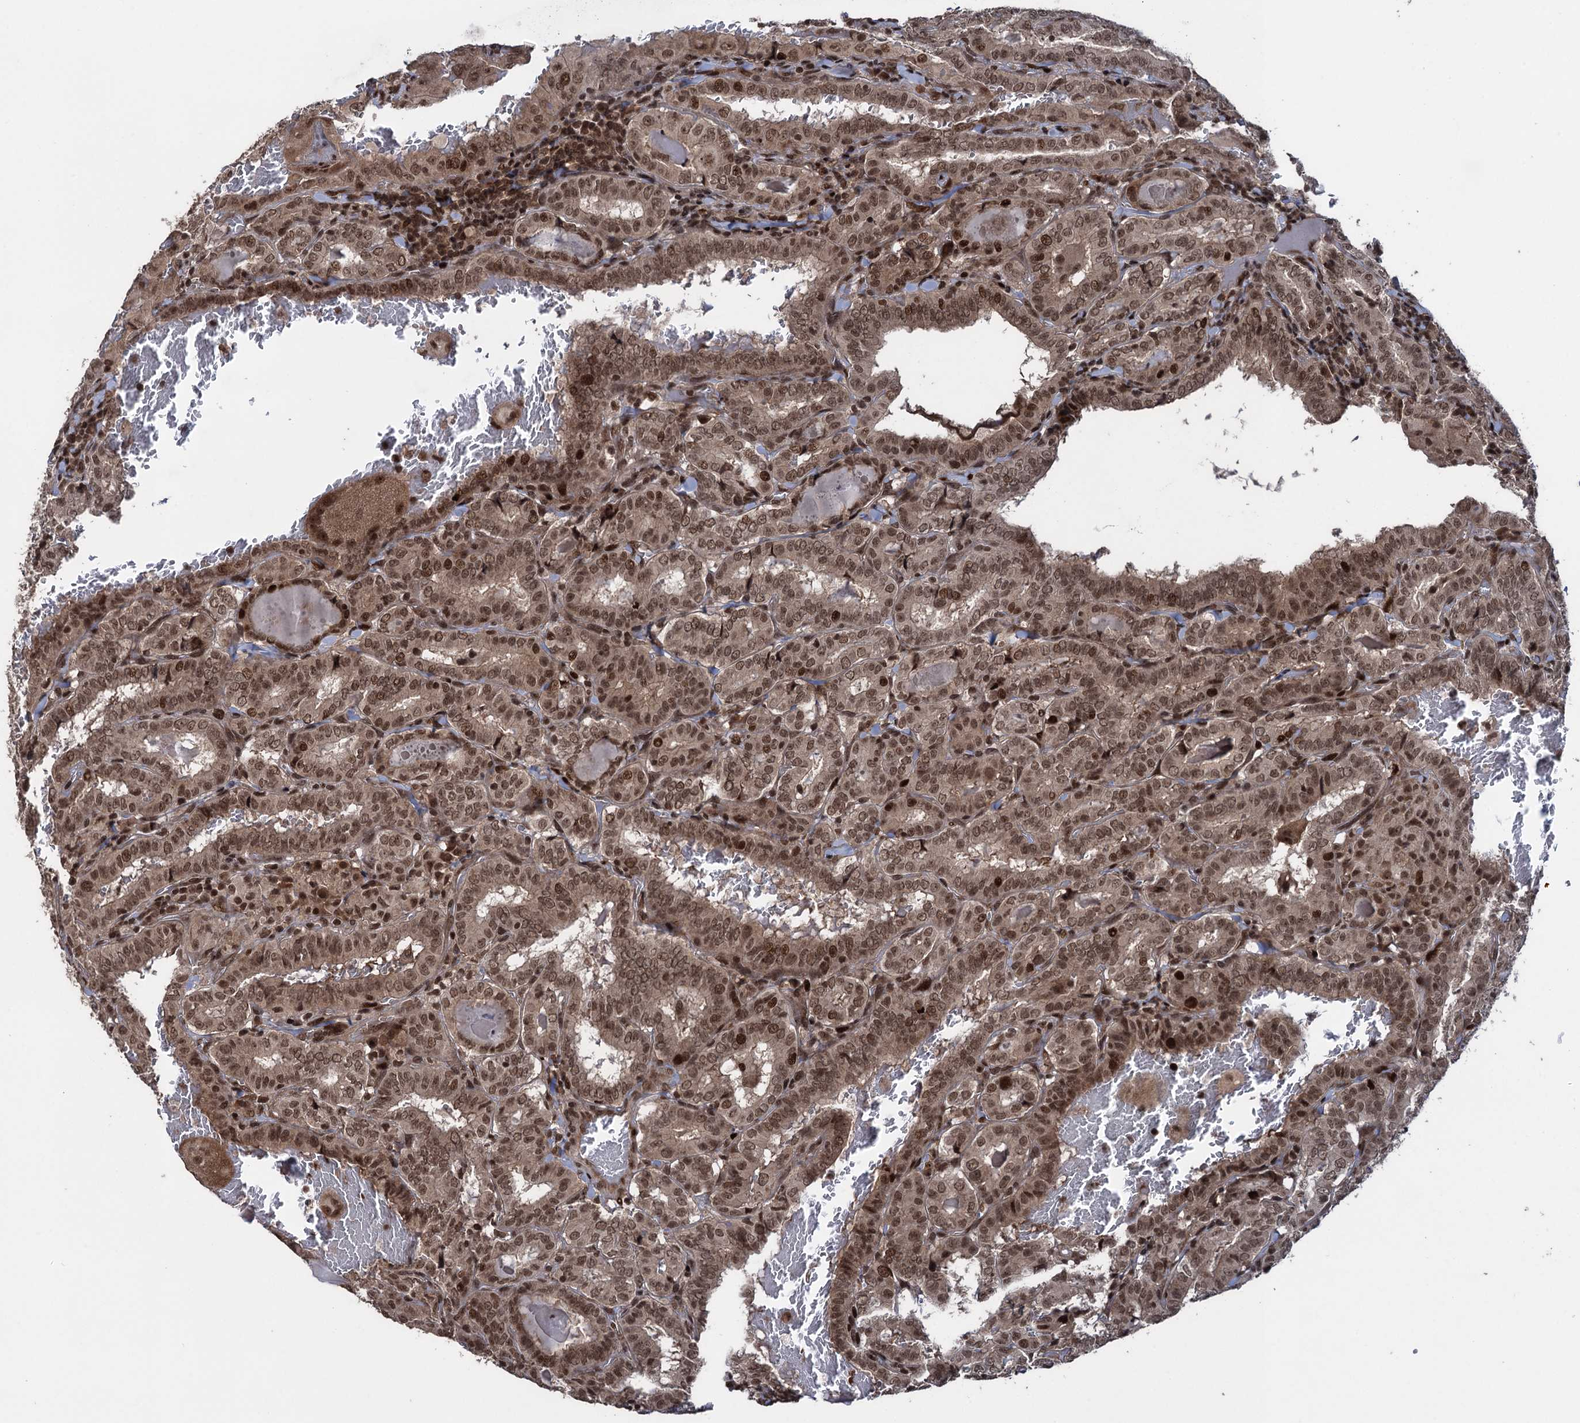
{"staining": {"intensity": "moderate", "quantity": ">75%", "location": "cytoplasmic/membranous,nuclear"}, "tissue": "thyroid cancer", "cell_type": "Tumor cells", "image_type": "cancer", "snomed": [{"axis": "morphology", "description": "Papillary adenocarcinoma, NOS"}, {"axis": "topography", "description": "Thyroid gland"}], "caption": "High-magnification brightfield microscopy of thyroid papillary adenocarcinoma stained with DAB (brown) and counterstained with hematoxylin (blue). tumor cells exhibit moderate cytoplasmic/membranous and nuclear staining is appreciated in approximately>75% of cells. The staining is performed using DAB brown chromogen to label protein expression. The nuclei are counter-stained blue using hematoxylin.", "gene": "ZNF169", "patient": {"sex": "female", "age": 72}}